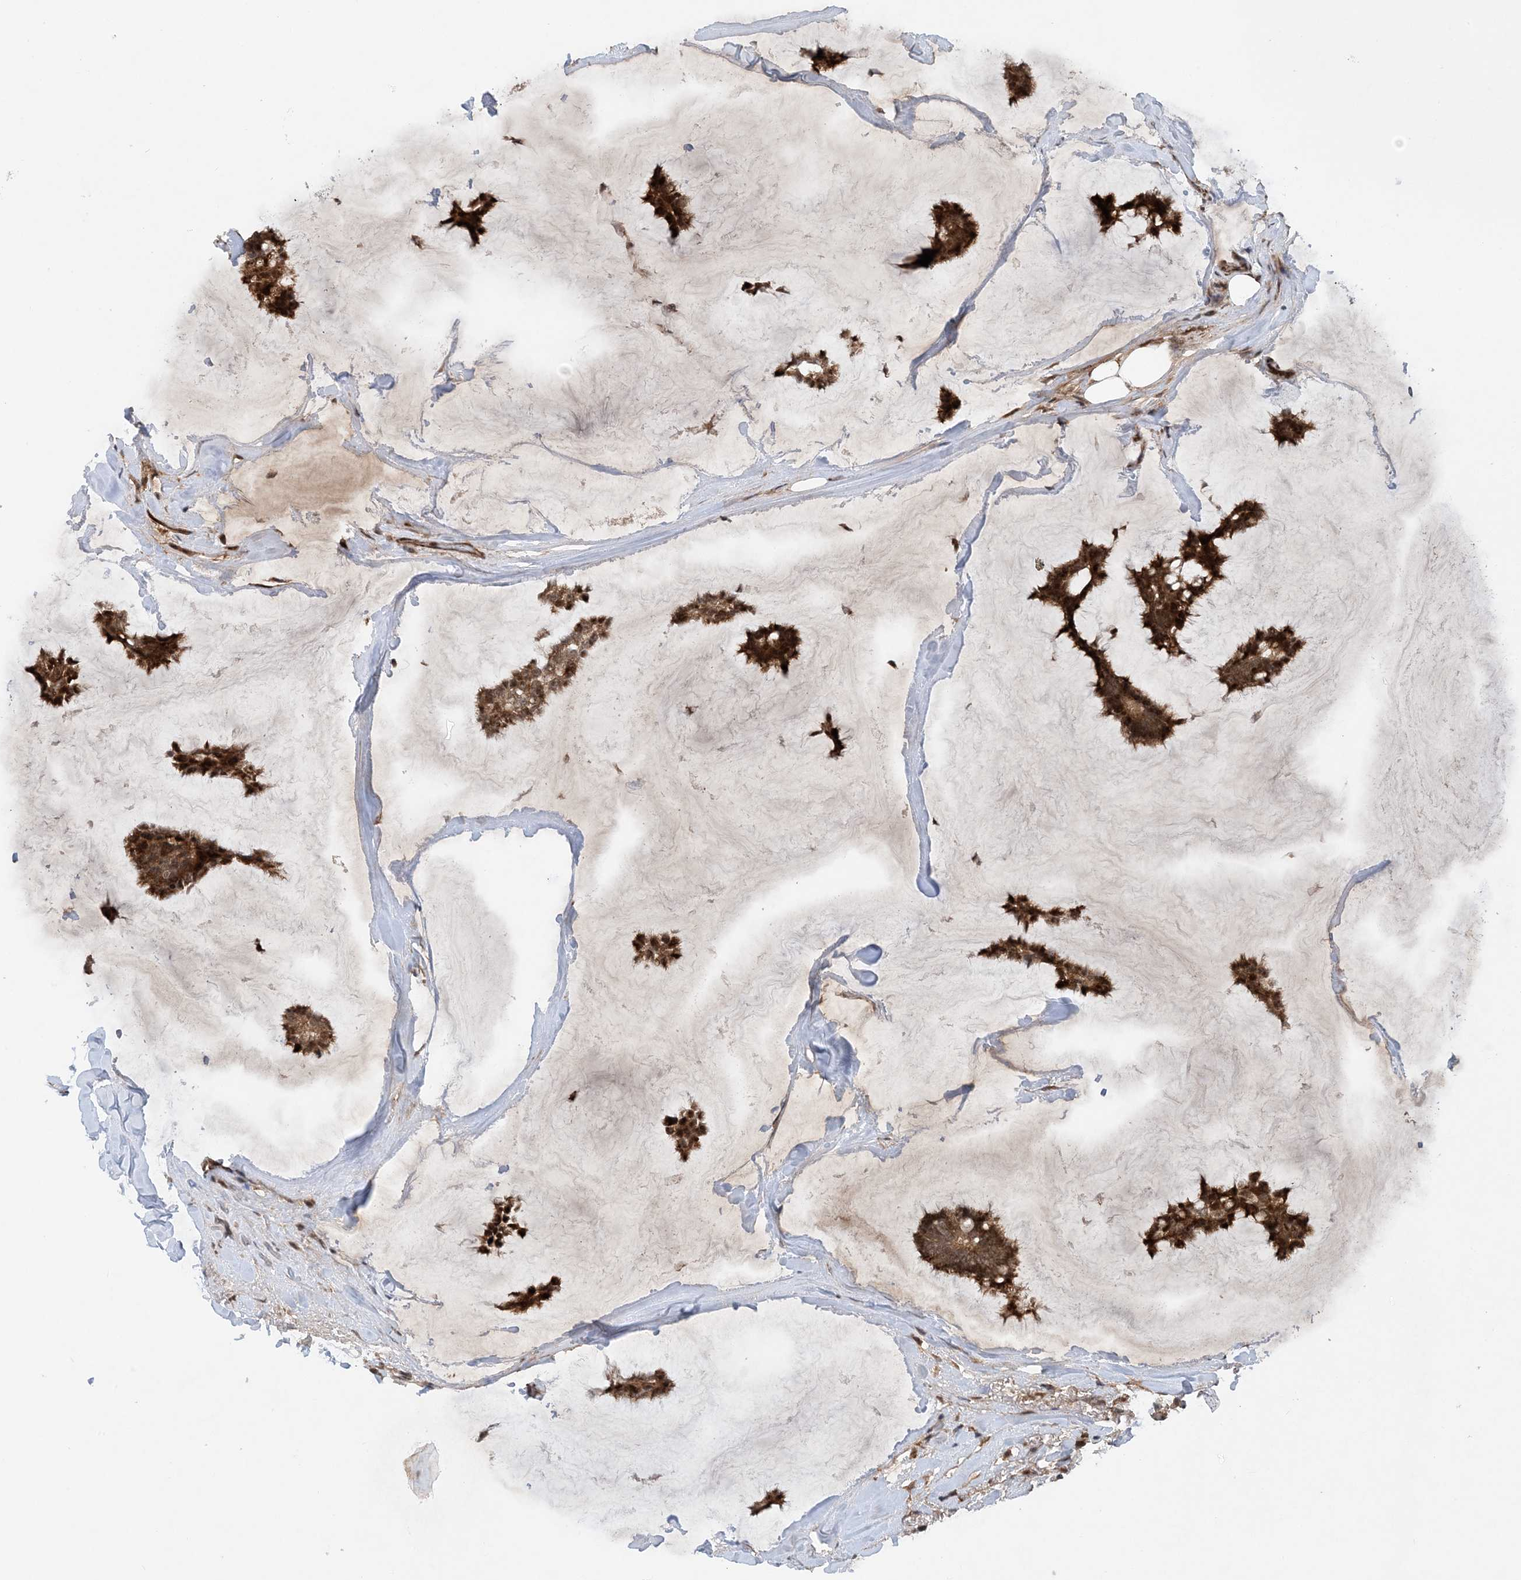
{"staining": {"intensity": "strong", "quantity": ">75%", "location": "cytoplasmic/membranous,nuclear"}, "tissue": "breast cancer", "cell_type": "Tumor cells", "image_type": "cancer", "snomed": [{"axis": "morphology", "description": "Duct carcinoma"}, {"axis": "topography", "description": "Breast"}], "caption": "Immunohistochemical staining of human intraductal carcinoma (breast) displays strong cytoplasmic/membranous and nuclear protein staining in about >75% of tumor cells.", "gene": "HEMK1", "patient": {"sex": "female", "age": 93}}